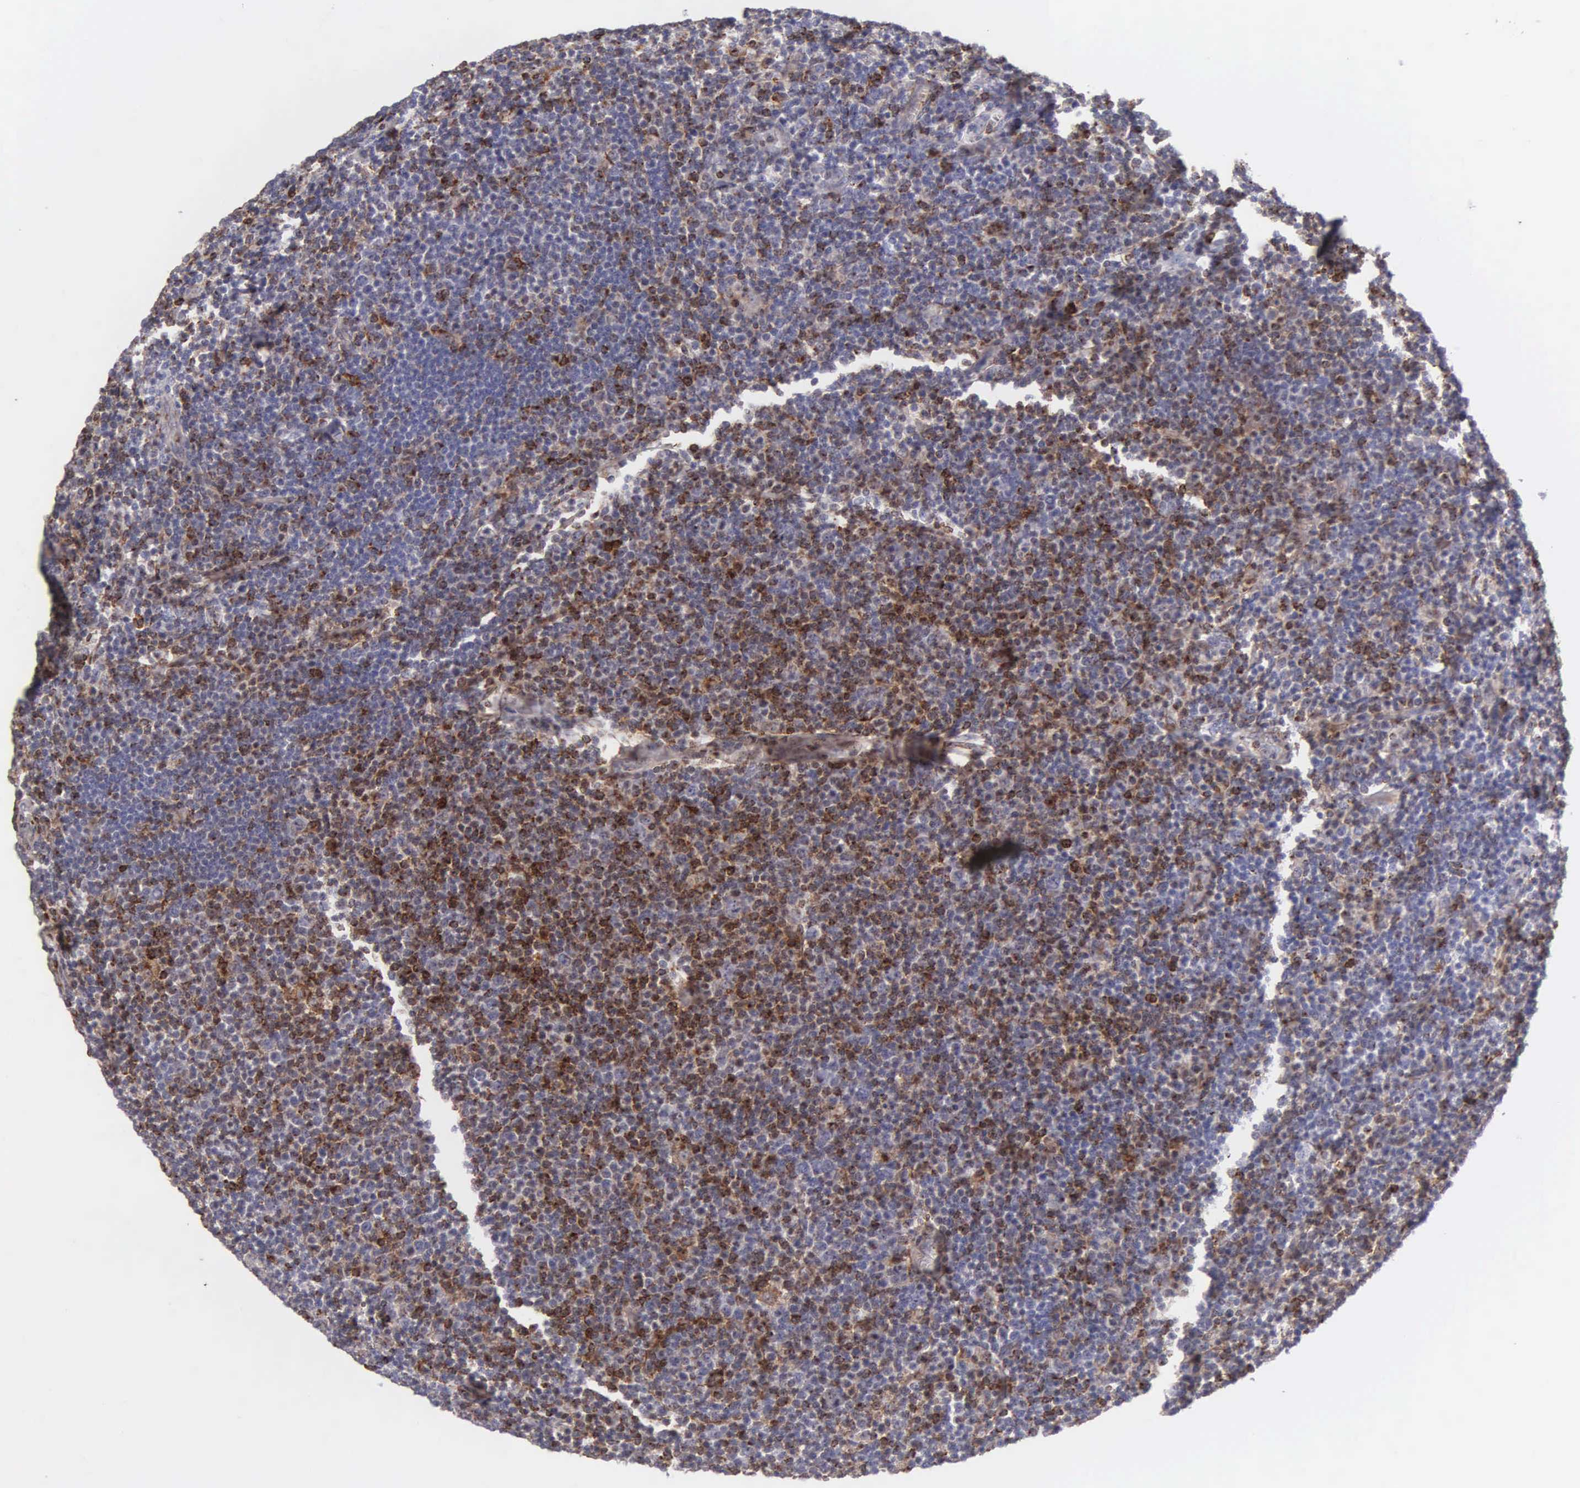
{"staining": {"intensity": "moderate", "quantity": "25%-75%", "location": "cytoplasmic/membranous"}, "tissue": "lymphoma", "cell_type": "Tumor cells", "image_type": "cancer", "snomed": [{"axis": "morphology", "description": "Malignant lymphoma, non-Hodgkin's type, Low grade"}, {"axis": "topography", "description": "Lymph node"}], "caption": "Human low-grade malignant lymphoma, non-Hodgkin's type stained with a protein marker demonstrates moderate staining in tumor cells.", "gene": "SRGN", "patient": {"sex": "male", "age": 74}}